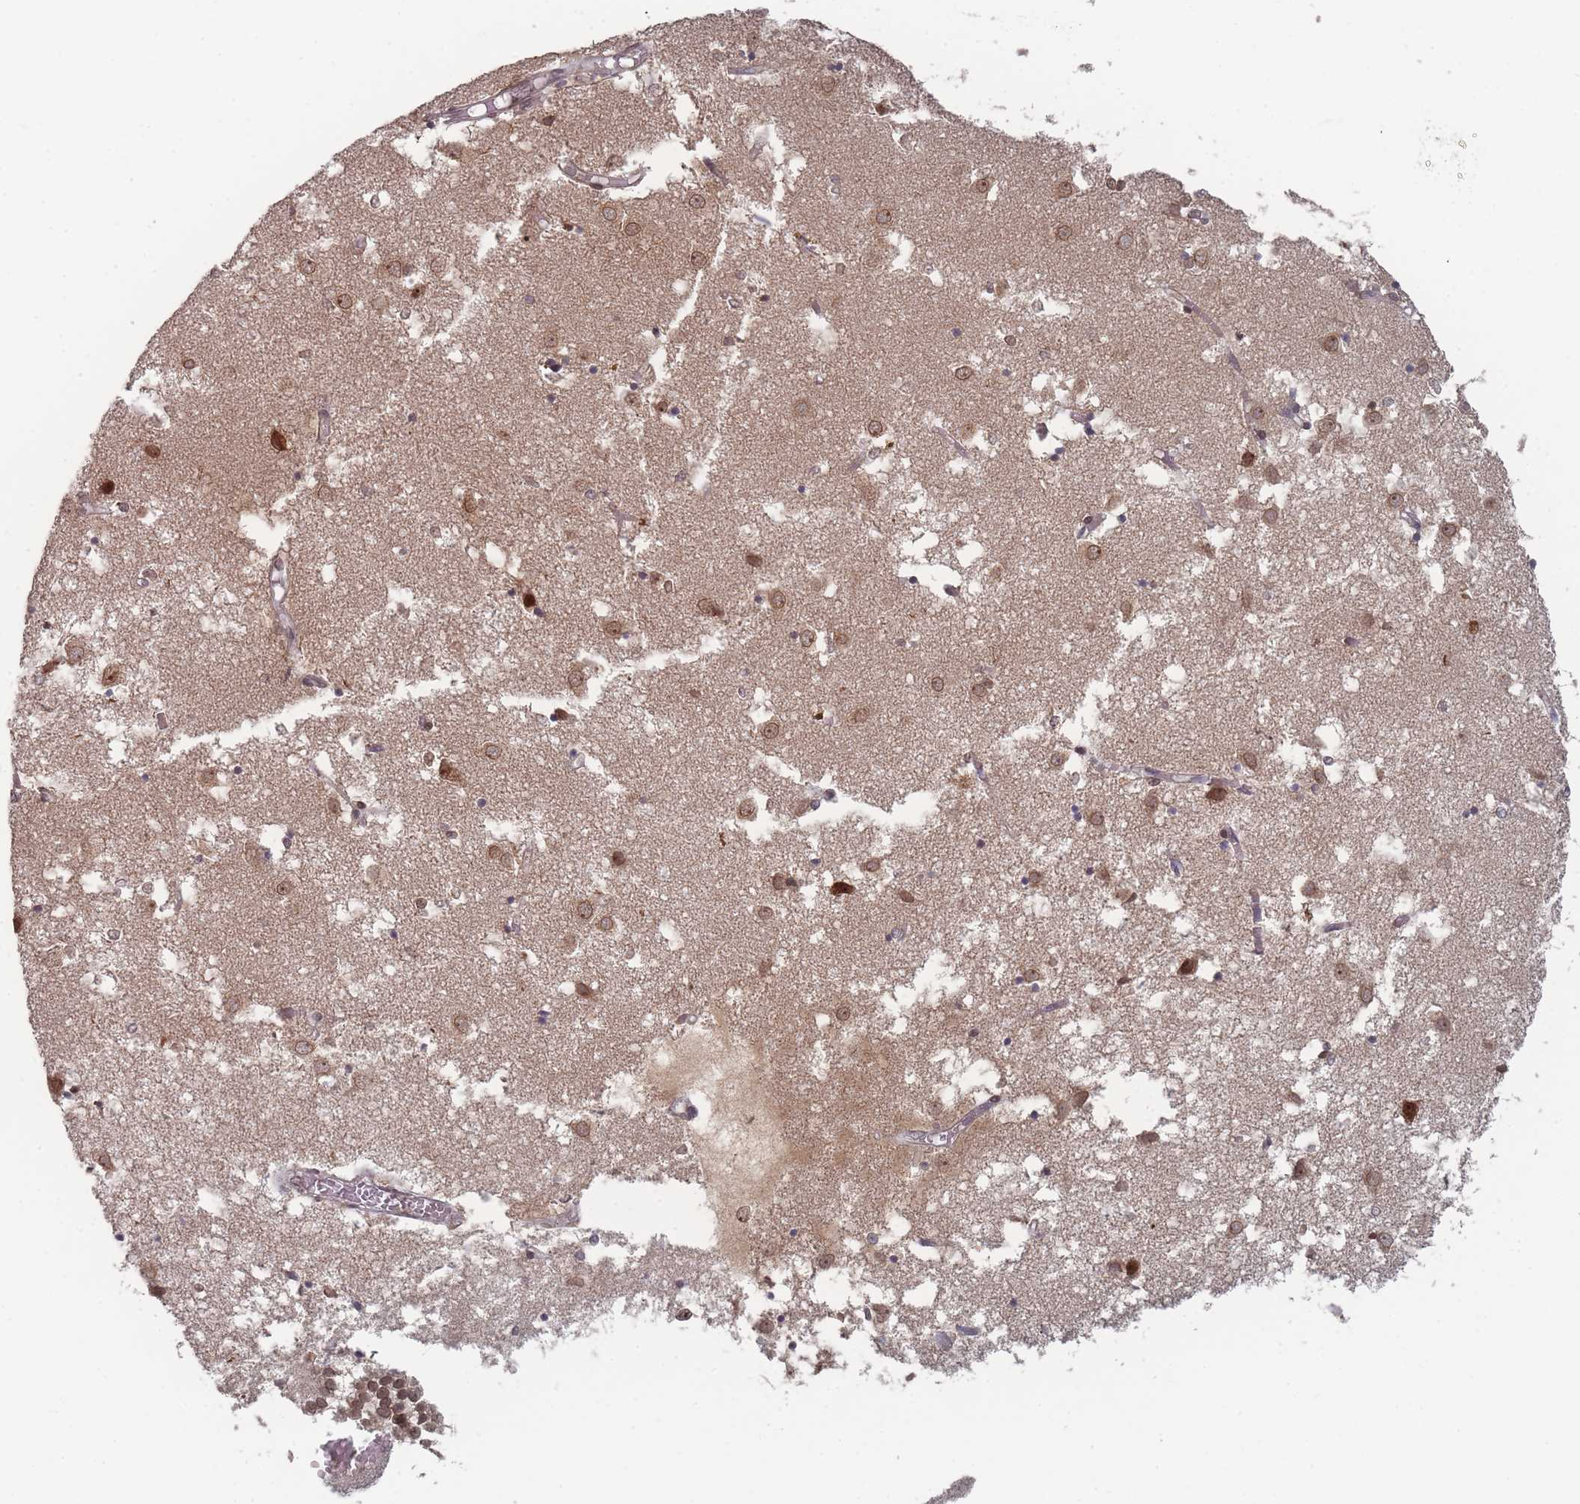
{"staining": {"intensity": "moderate", "quantity": "<25%", "location": "cytoplasmic/membranous,nuclear"}, "tissue": "caudate", "cell_type": "Glial cells", "image_type": "normal", "snomed": [{"axis": "morphology", "description": "Normal tissue, NOS"}, {"axis": "topography", "description": "Lateral ventricle wall"}], "caption": "A low amount of moderate cytoplasmic/membranous,nuclear staining is appreciated in about <25% of glial cells in unremarkable caudate. Using DAB (3,3'-diaminobenzidine) (brown) and hematoxylin (blue) stains, captured at high magnification using brightfield microscopy.", "gene": "TBC1D25", "patient": {"sex": "male", "age": 70}}